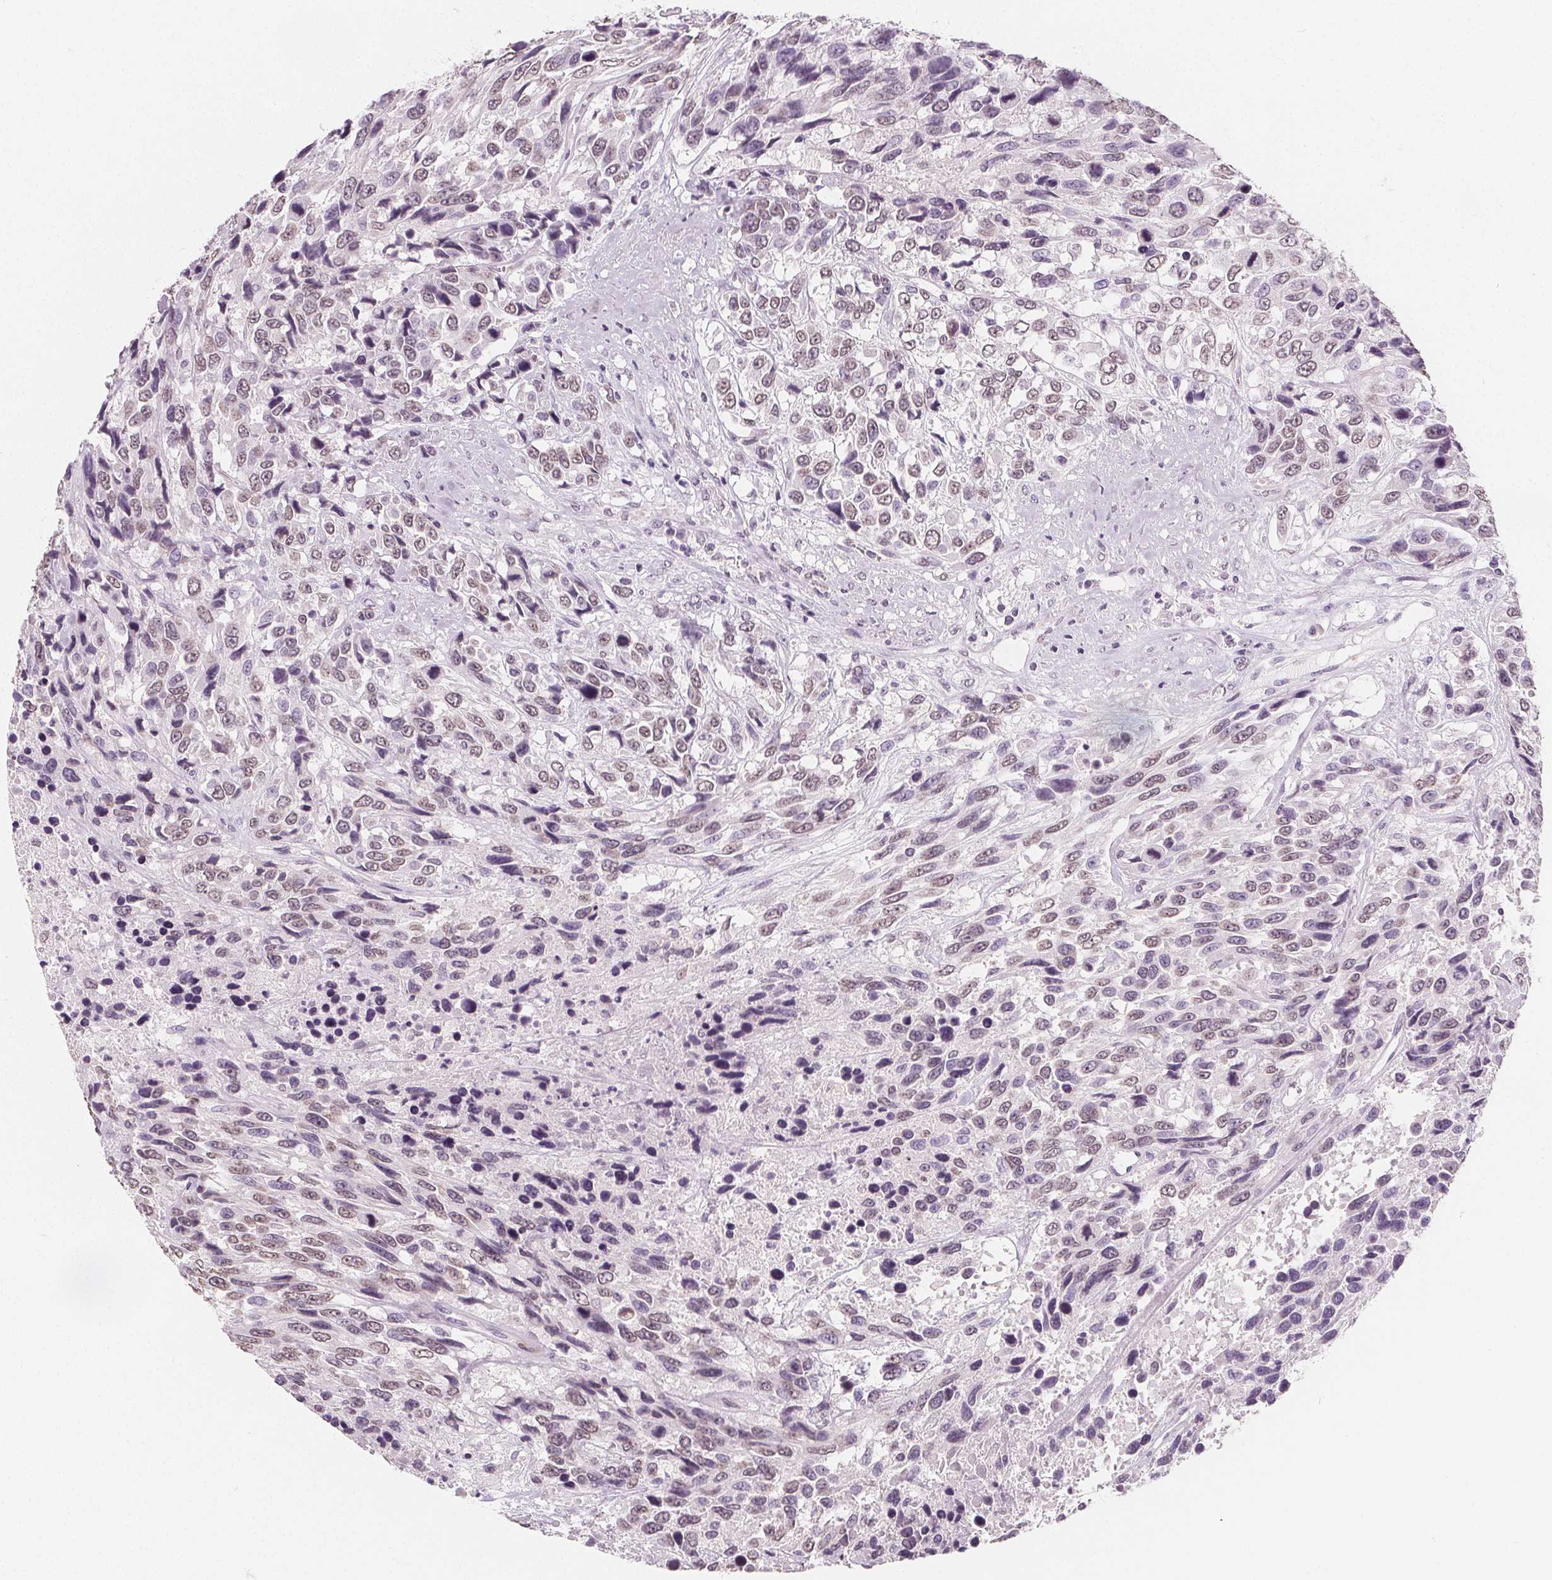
{"staining": {"intensity": "weak", "quantity": "25%-75%", "location": "nuclear"}, "tissue": "urothelial cancer", "cell_type": "Tumor cells", "image_type": "cancer", "snomed": [{"axis": "morphology", "description": "Urothelial carcinoma, High grade"}, {"axis": "topography", "description": "Urinary bladder"}], "caption": "Immunohistochemical staining of urothelial cancer demonstrates low levels of weak nuclear expression in approximately 25%-75% of tumor cells. (DAB IHC with brightfield microscopy, high magnification).", "gene": "DBX2", "patient": {"sex": "female", "age": 70}}